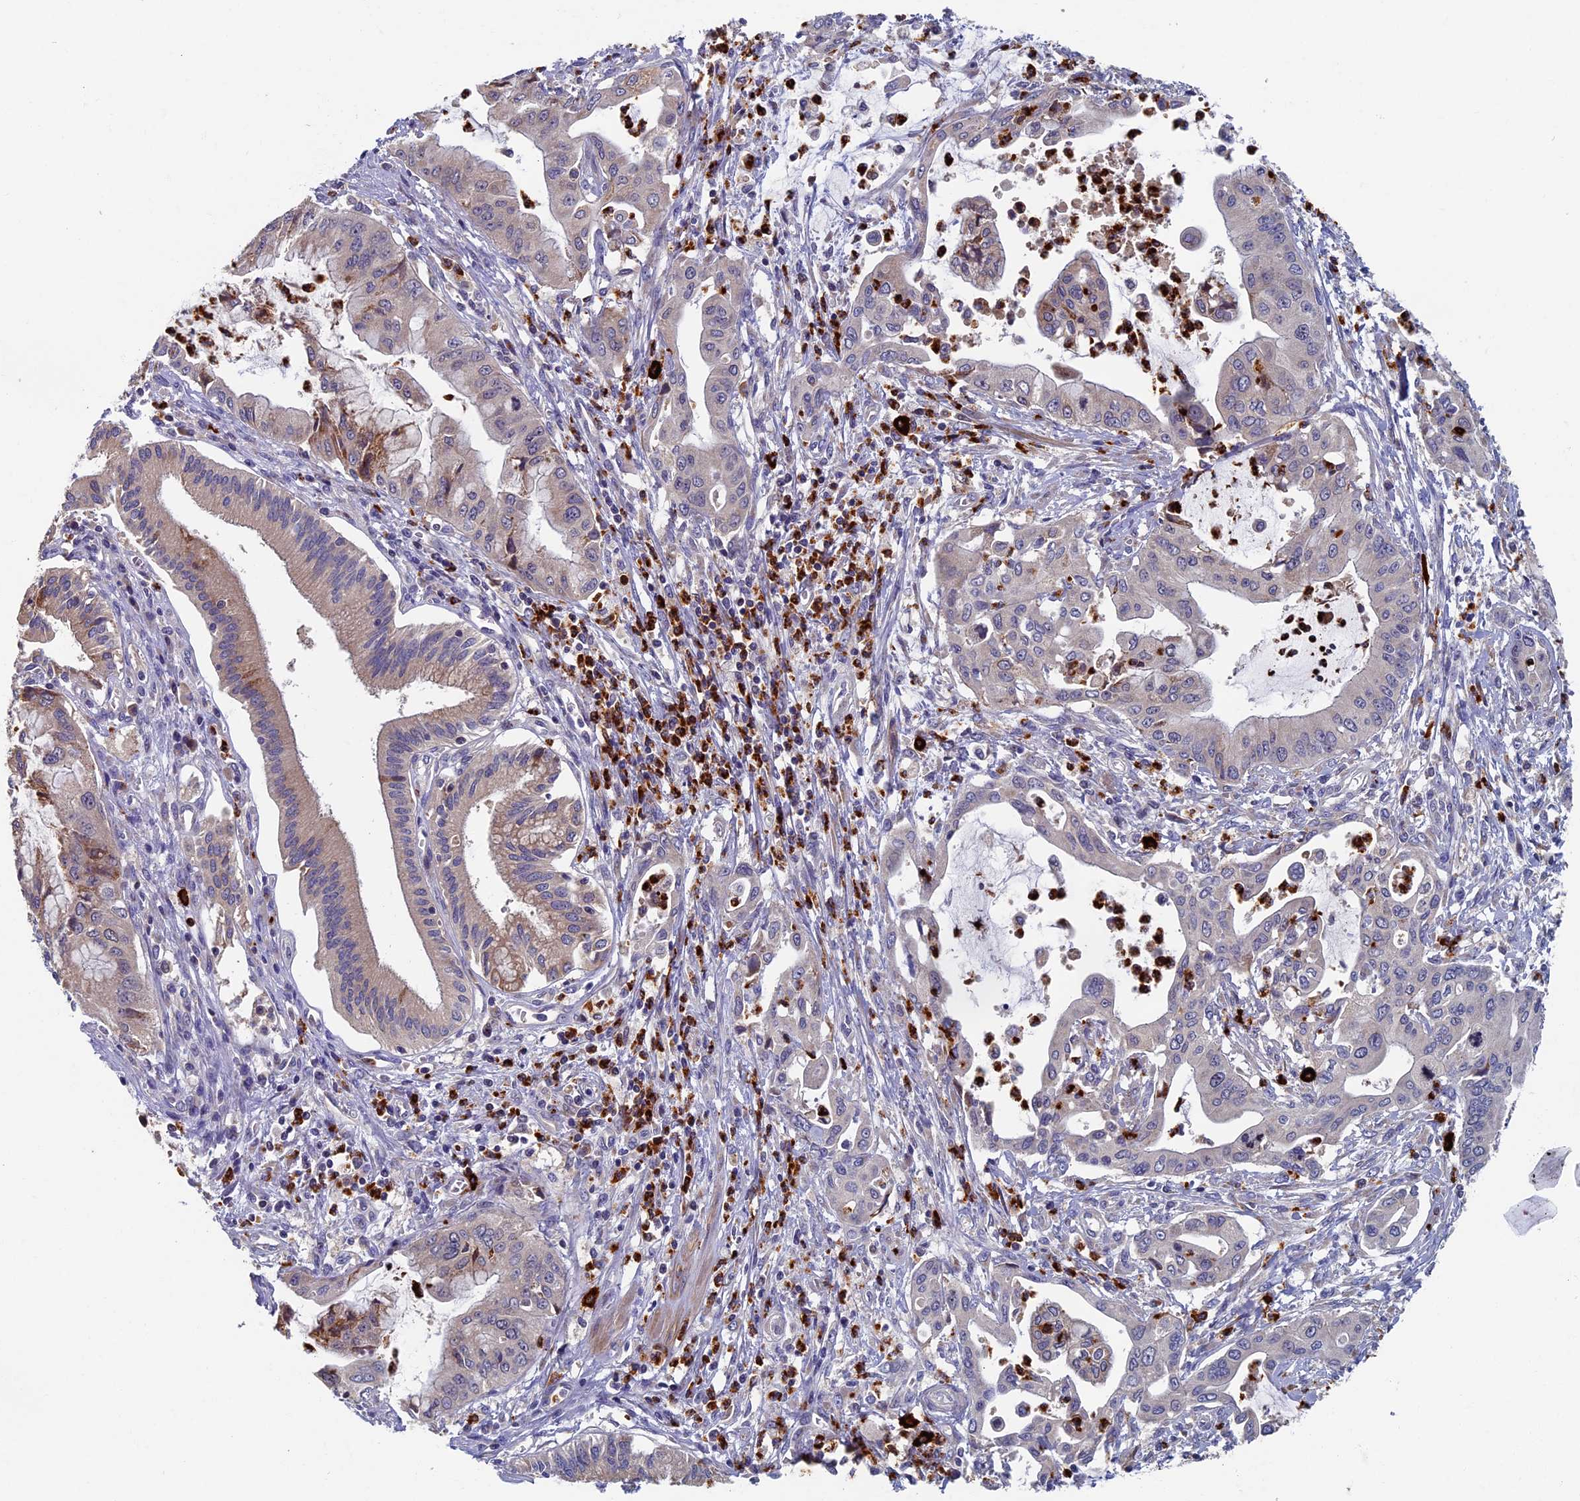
{"staining": {"intensity": "weak", "quantity": "<25%", "location": "cytoplasmic/membranous"}, "tissue": "pancreatic cancer", "cell_type": "Tumor cells", "image_type": "cancer", "snomed": [{"axis": "morphology", "description": "Adenocarcinoma, NOS"}, {"axis": "topography", "description": "Pancreas"}], "caption": "The immunohistochemistry image has no significant expression in tumor cells of adenocarcinoma (pancreatic) tissue.", "gene": "TNK2", "patient": {"sex": "male", "age": 46}}